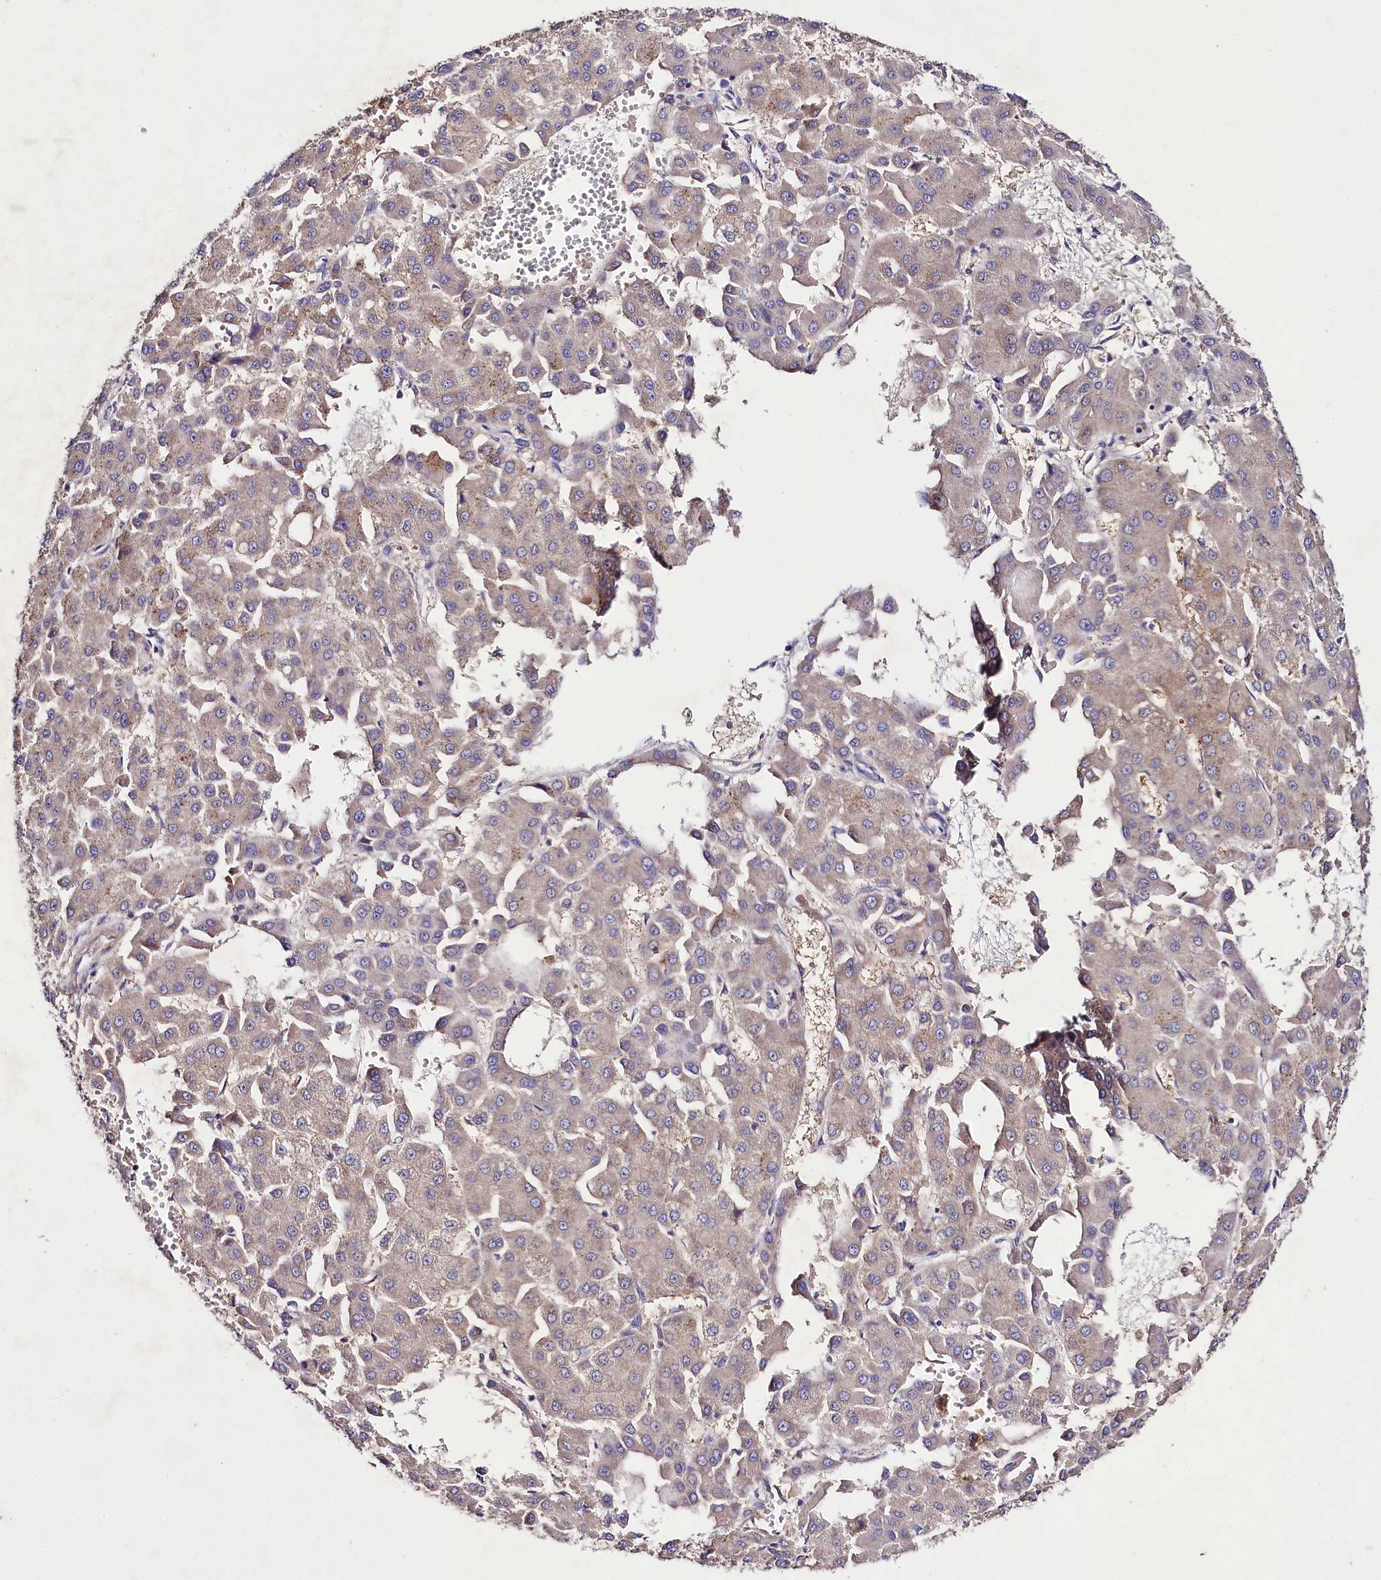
{"staining": {"intensity": "weak", "quantity": "<25%", "location": "cytoplasmic/membranous"}, "tissue": "liver cancer", "cell_type": "Tumor cells", "image_type": "cancer", "snomed": [{"axis": "morphology", "description": "Carcinoma, Hepatocellular, NOS"}, {"axis": "topography", "description": "Liver"}], "caption": "An image of liver cancer (hepatocellular carcinoma) stained for a protein reveals no brown staining in tumor cells. (Immunohistochemistry (ihc), brightfield microscopy, high magnification).", "gene": "SLC7A1", "patient": {"sex": "male", "age": 47}}